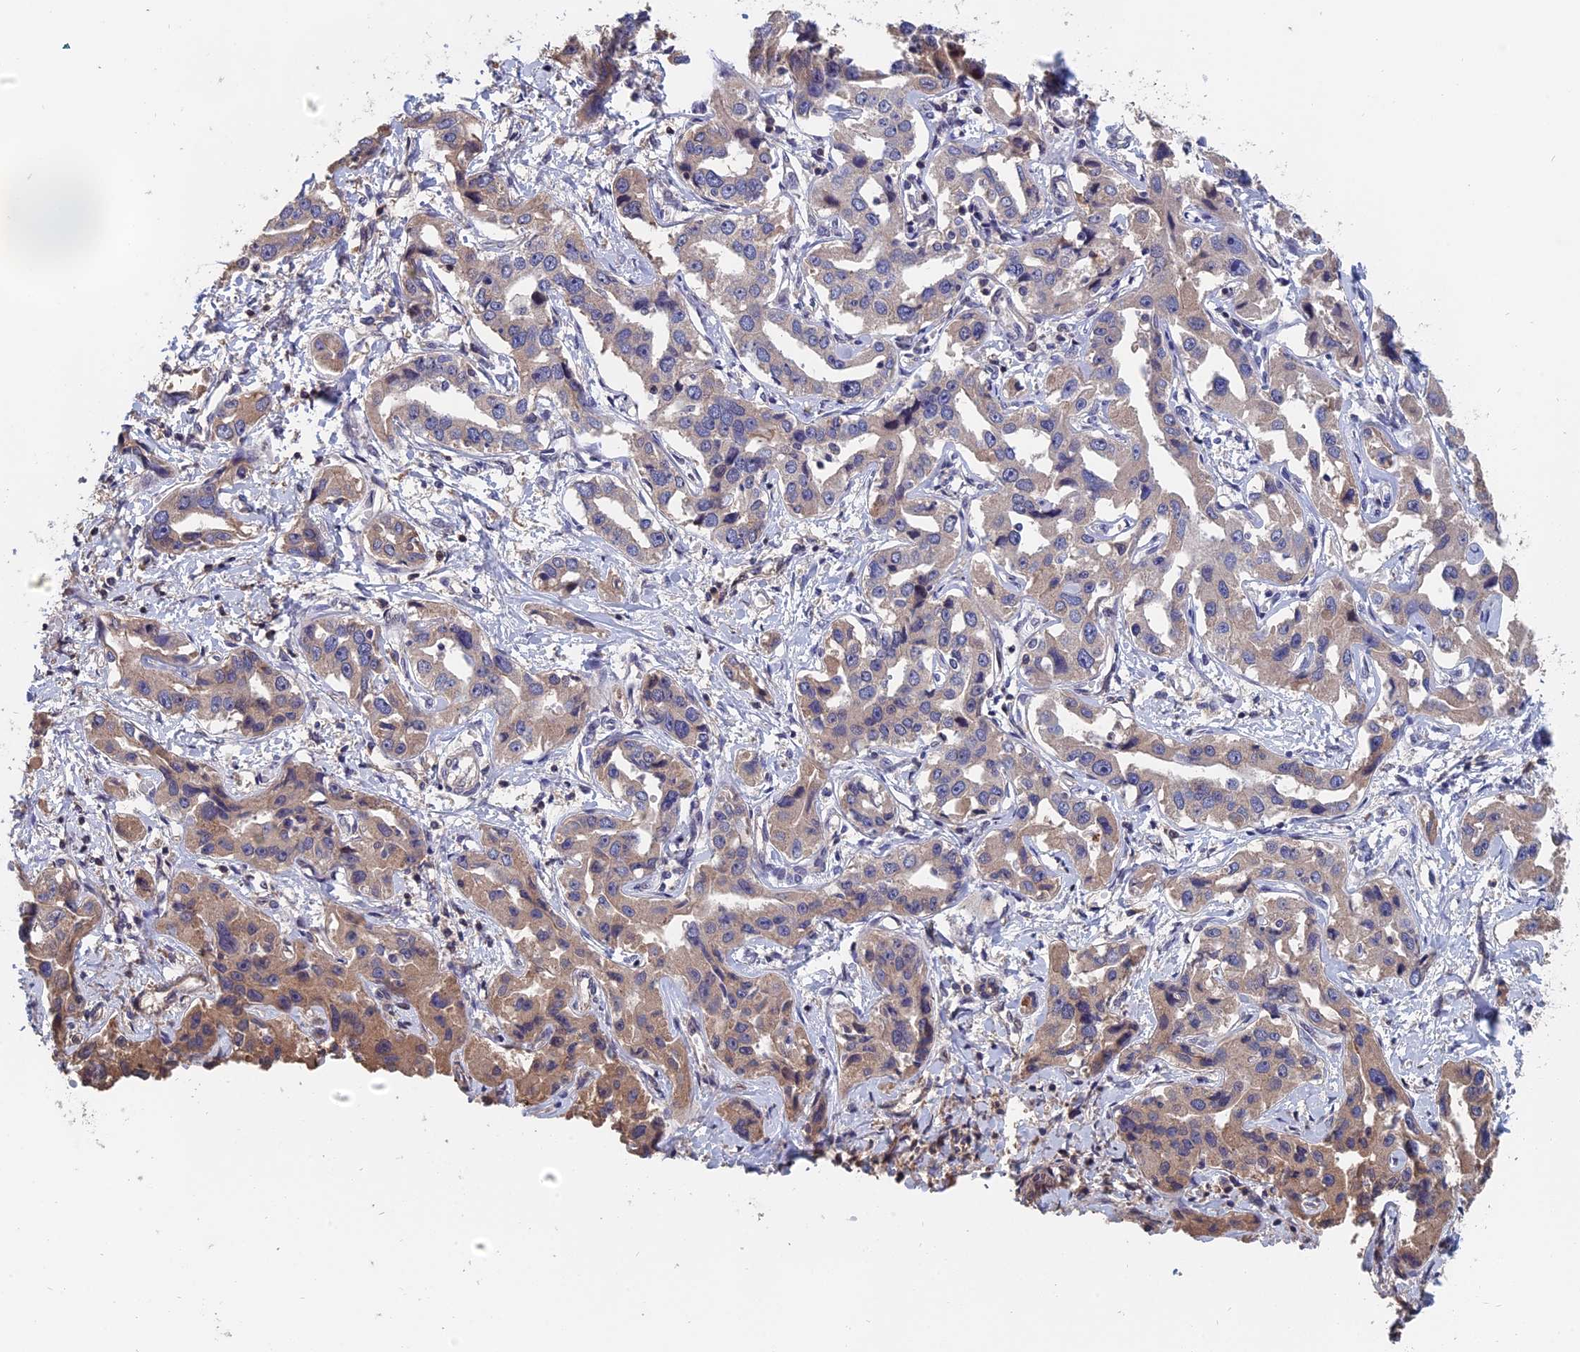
{"staining": {"intensity": "weak", "quantity": "25%-75%", "location": "cytoplasmic/membranous"}, "tissue": "liver cancer", "cell_type": "Tumor cells", "image_type": "cancer", "snomed": [{"axis": "morphology", "description": "Cholangiocarcinoma"}, {"axis": "topography", "description": "Liver"}], "caption": "There is low levels of weak cytoplasmic/membranous staining in tumor cells of cholangiocarcinoma (liver), as demonstrated by immunohistochemical staining (brown color).", "gene": "SLC33A1", "patient": {"sex": "male", "age": 59}}